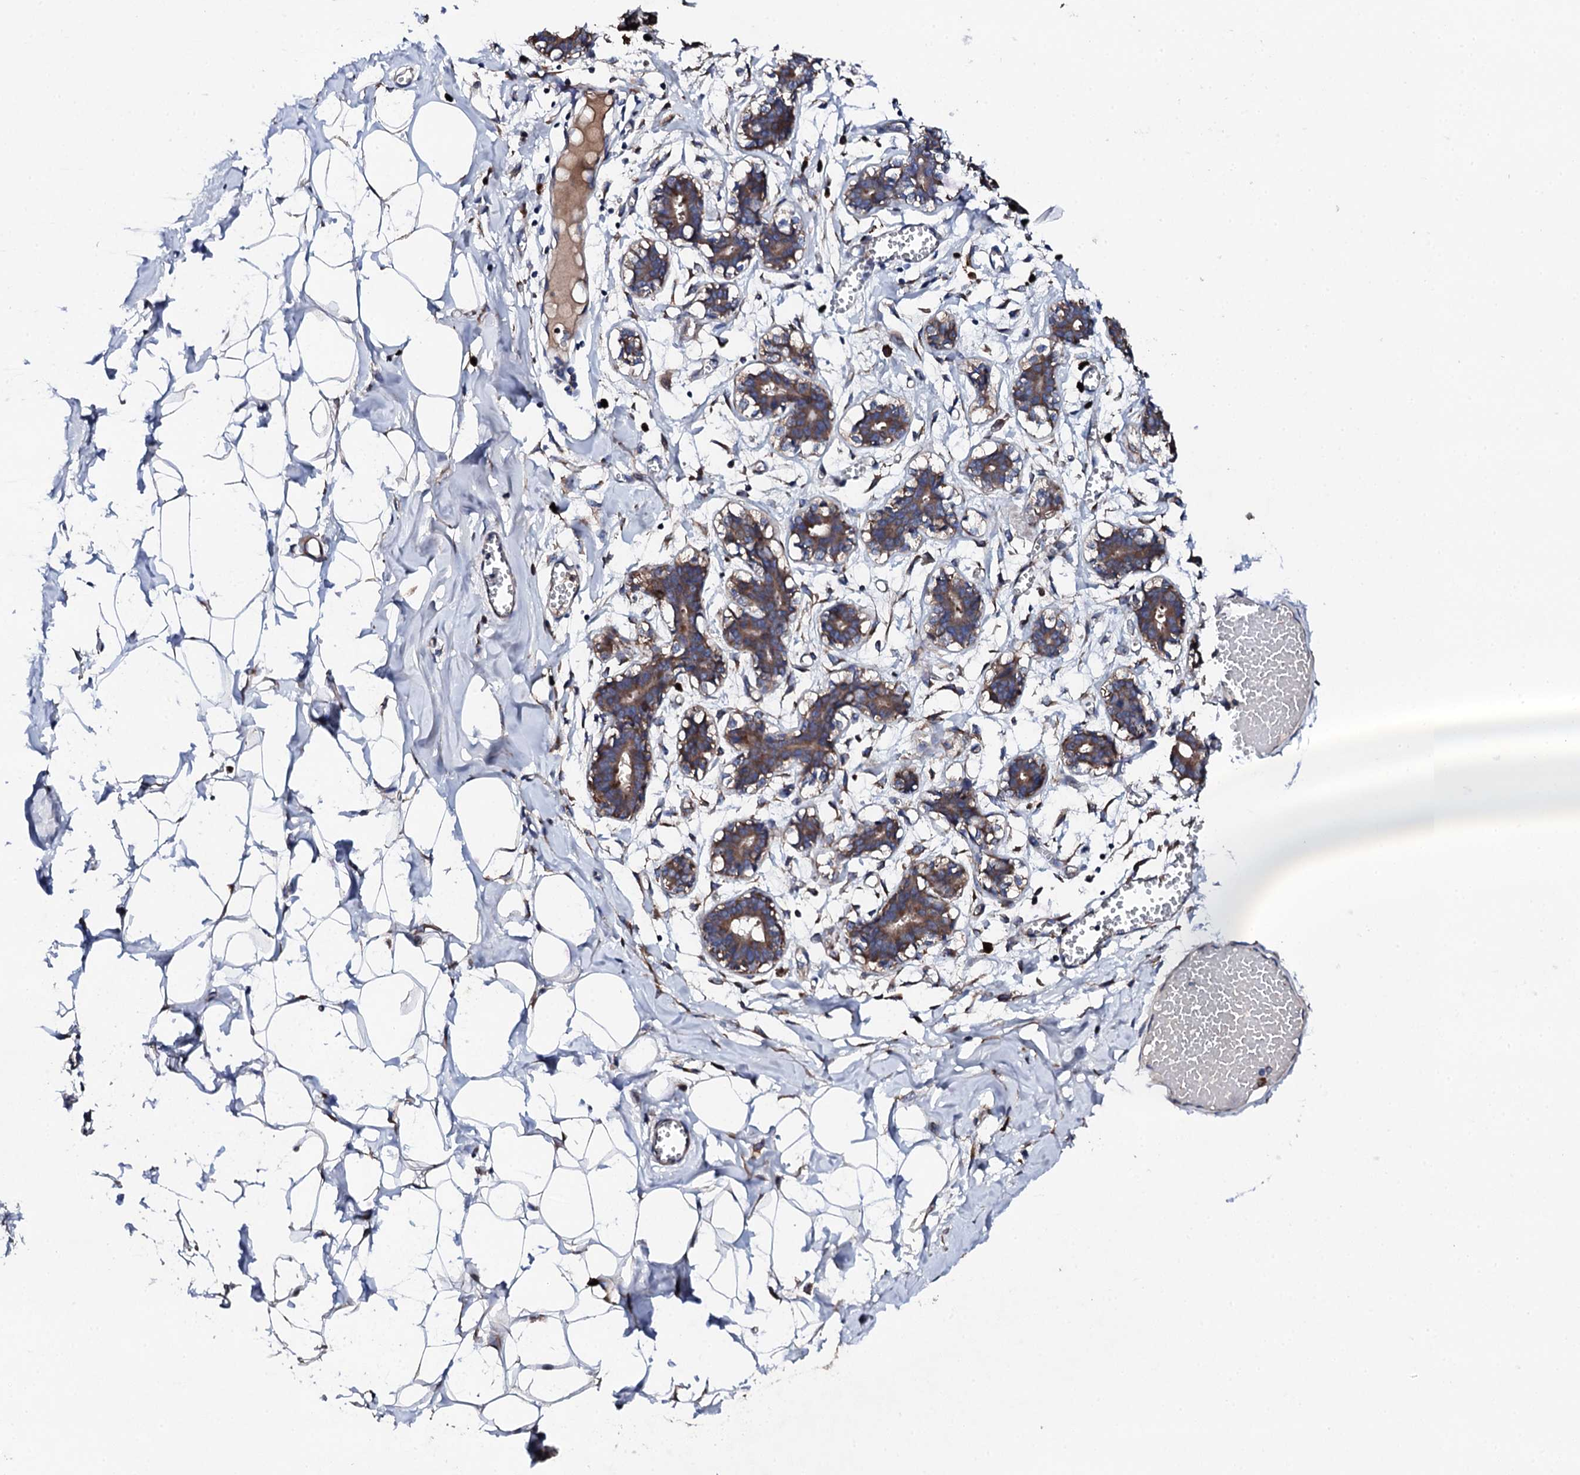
{"staining": {"intensity": "moderate", "quantity": "25%-75%", "location": "cytoplasmic/membranous"}, "tissue": "breast", "cell_type": "Adipocytes", "image_type": "normal", "snomed": [{"axis": "morphology", "description": "Normal tissue, NOS"}, {"axis": "topography", "description": "Breast"}], "caption": "A histopathology image showing moderate cytoplasmic/membranous staining in approximately 25%-75% of adipocytes in normal breast, as visualized by brown immunohistochemical staining.", "gene": "LIPT2", "patient": {"sex": "female", "age": 27}}